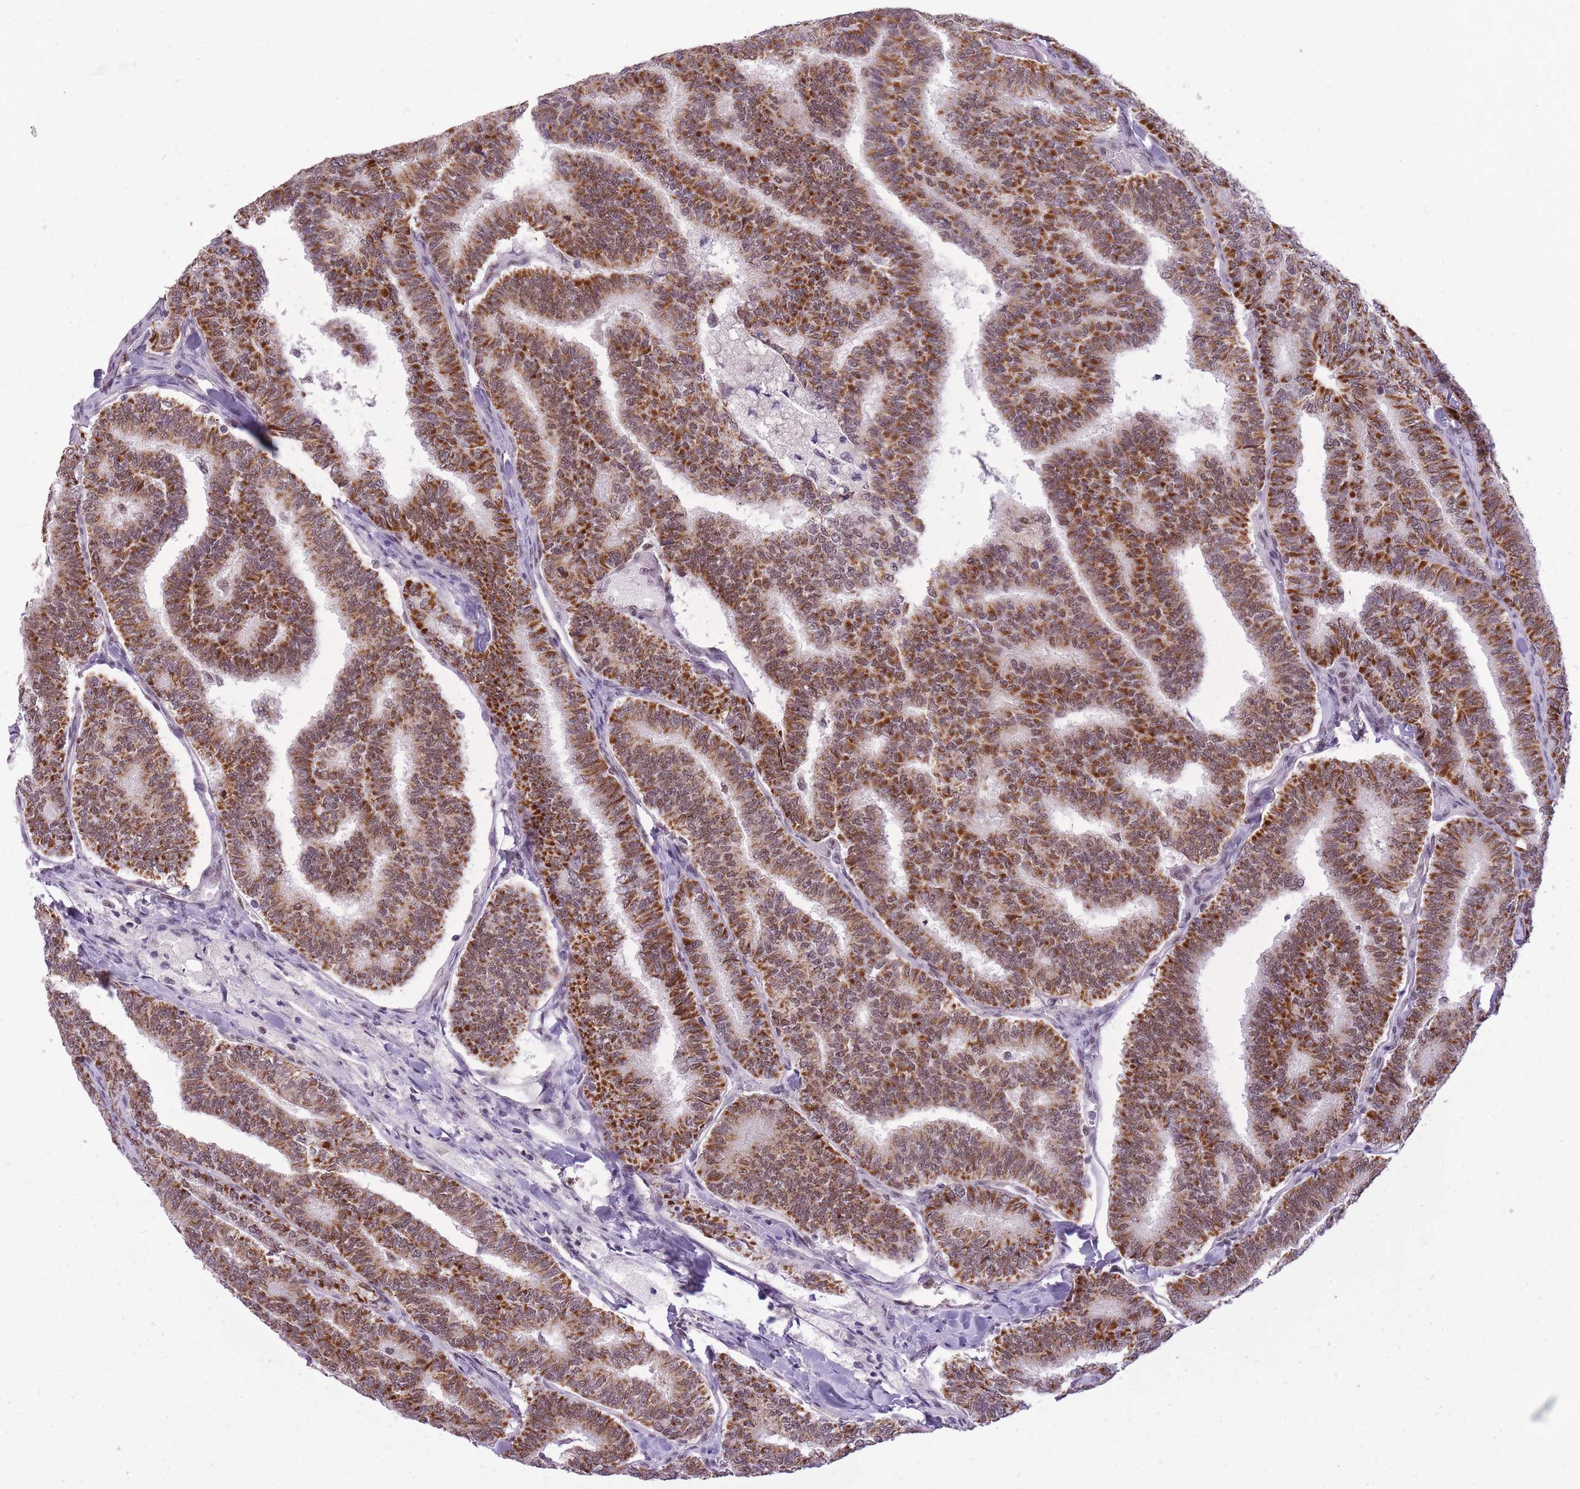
{"staining": {"intensity": "strong", "quantity": ">75%", "location": "cytoplasmic/membranous"}, "tissue": "thyroid cancer", "cell_type": "Tumor cells", "image_type": "cancer", "snomed": [{"axis": "morphology", "description": "Papillary adenocarcinoma, NOS"}, {"axis": "topography", "description": "Thyroid gland"}], "caption": "A histopathology image of papillary adenocarcinoma (thyroid) stained for a protein shows strong cytoplasmic/membranous brown staining in tumor cells.", "gene": "TIGD1", "patient": {"sex": "female", "age": 35}}